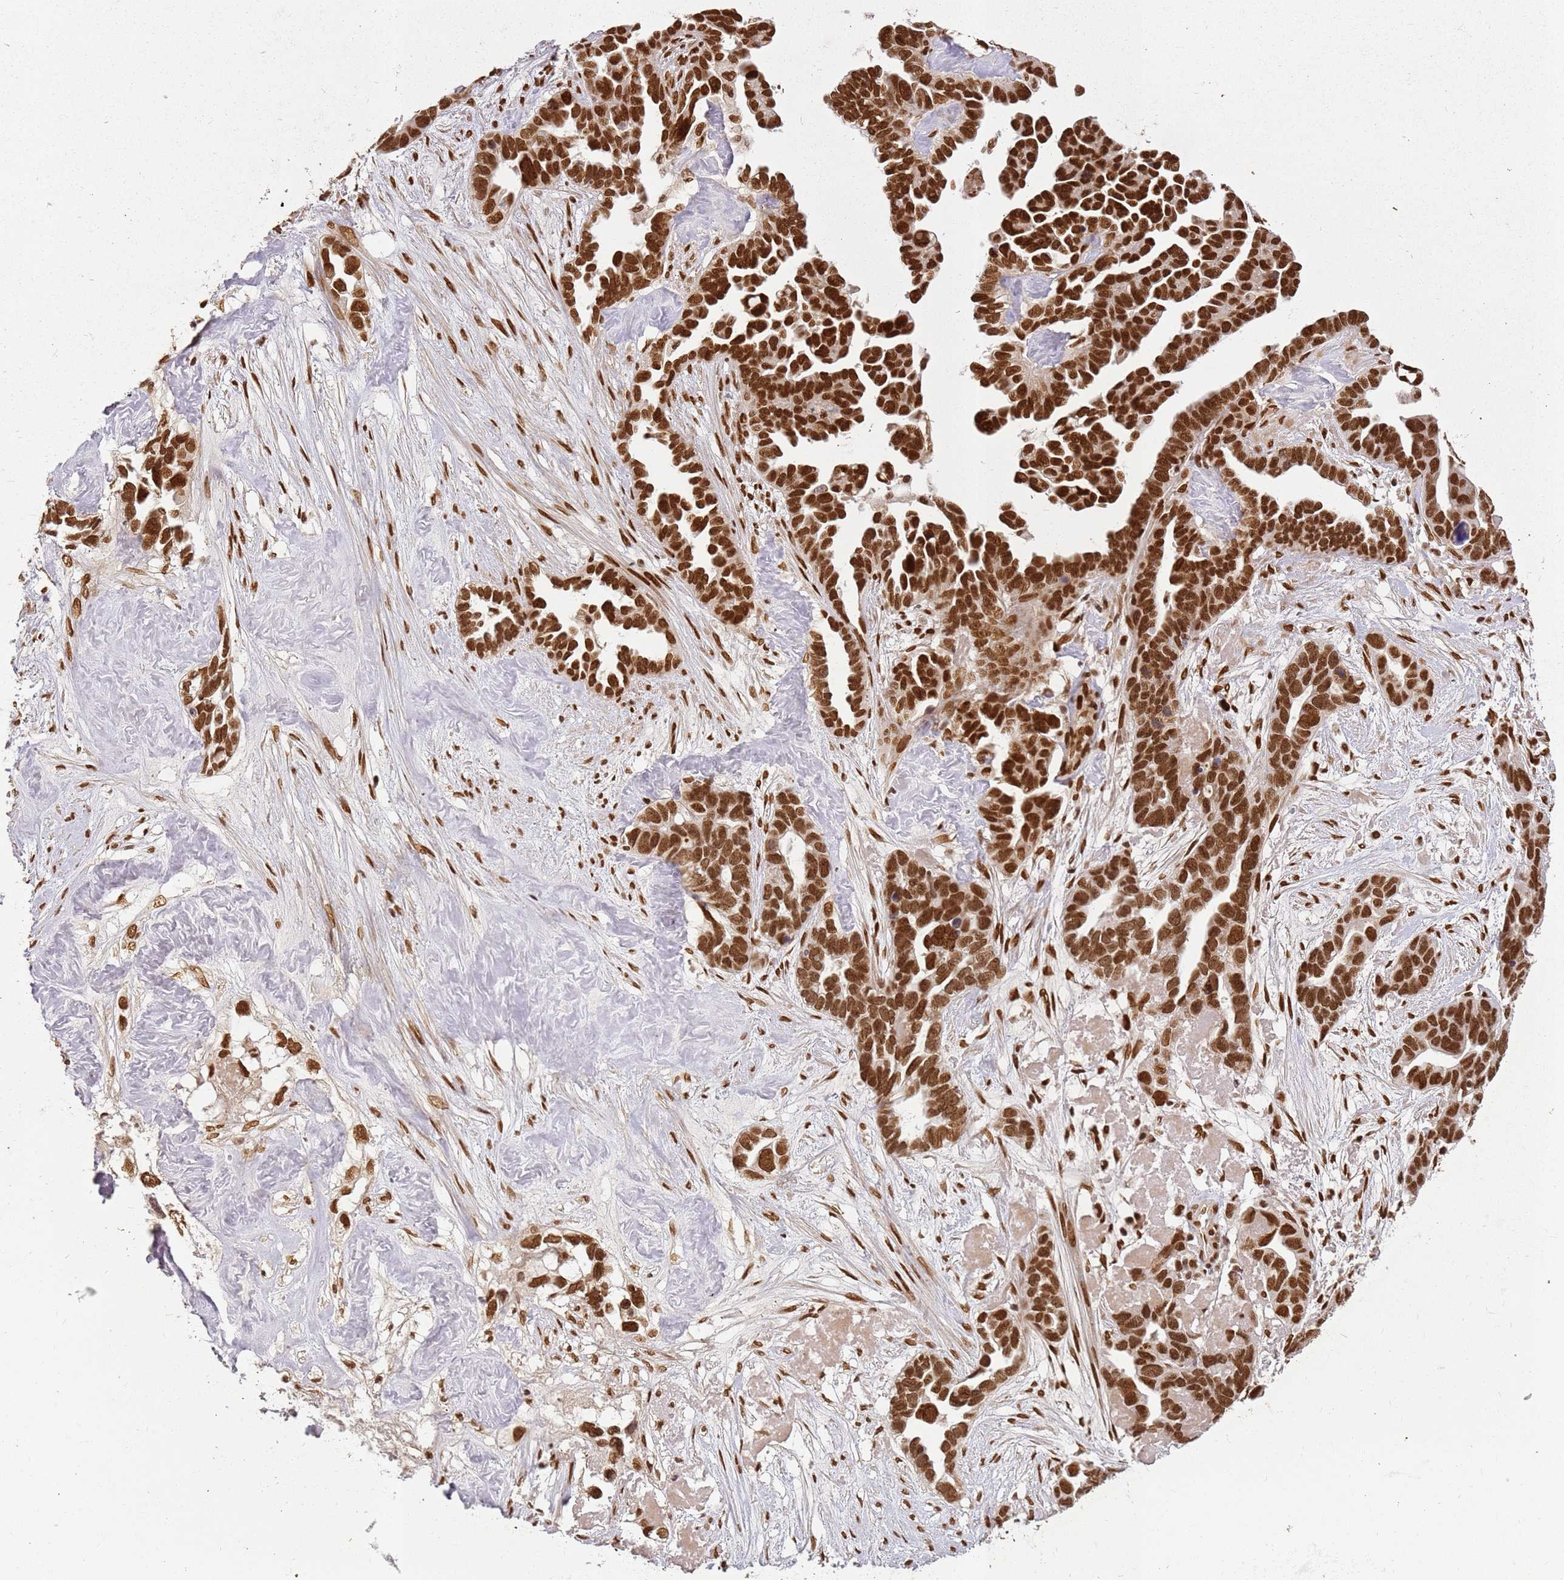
{"staining": {"intensity": "strong", "quantity": ">75%", "location": "nuclear"}, "tissue": "ovarian cancer", "cell_type": "Tumor cells", "image_type": "cancer", "snomed": [{"axis": "morphology", "description": "Cystadenocarcinoma, serous, NOS"}, {"axis": "topography", "description": "Ovary"}], "caption": "Immunohistochemistry (IHC) histopathology image of neoplastic tissue: human serous cystadenocarcinoma (ovarian) stained using IHC demonstrates high levels of strong protein expression localized specifically in the nuclear of tumor cells, appearing as a nuclear brown color.", "gene": "TENT4A", "patient": {"sex": "female", "age": 54}}